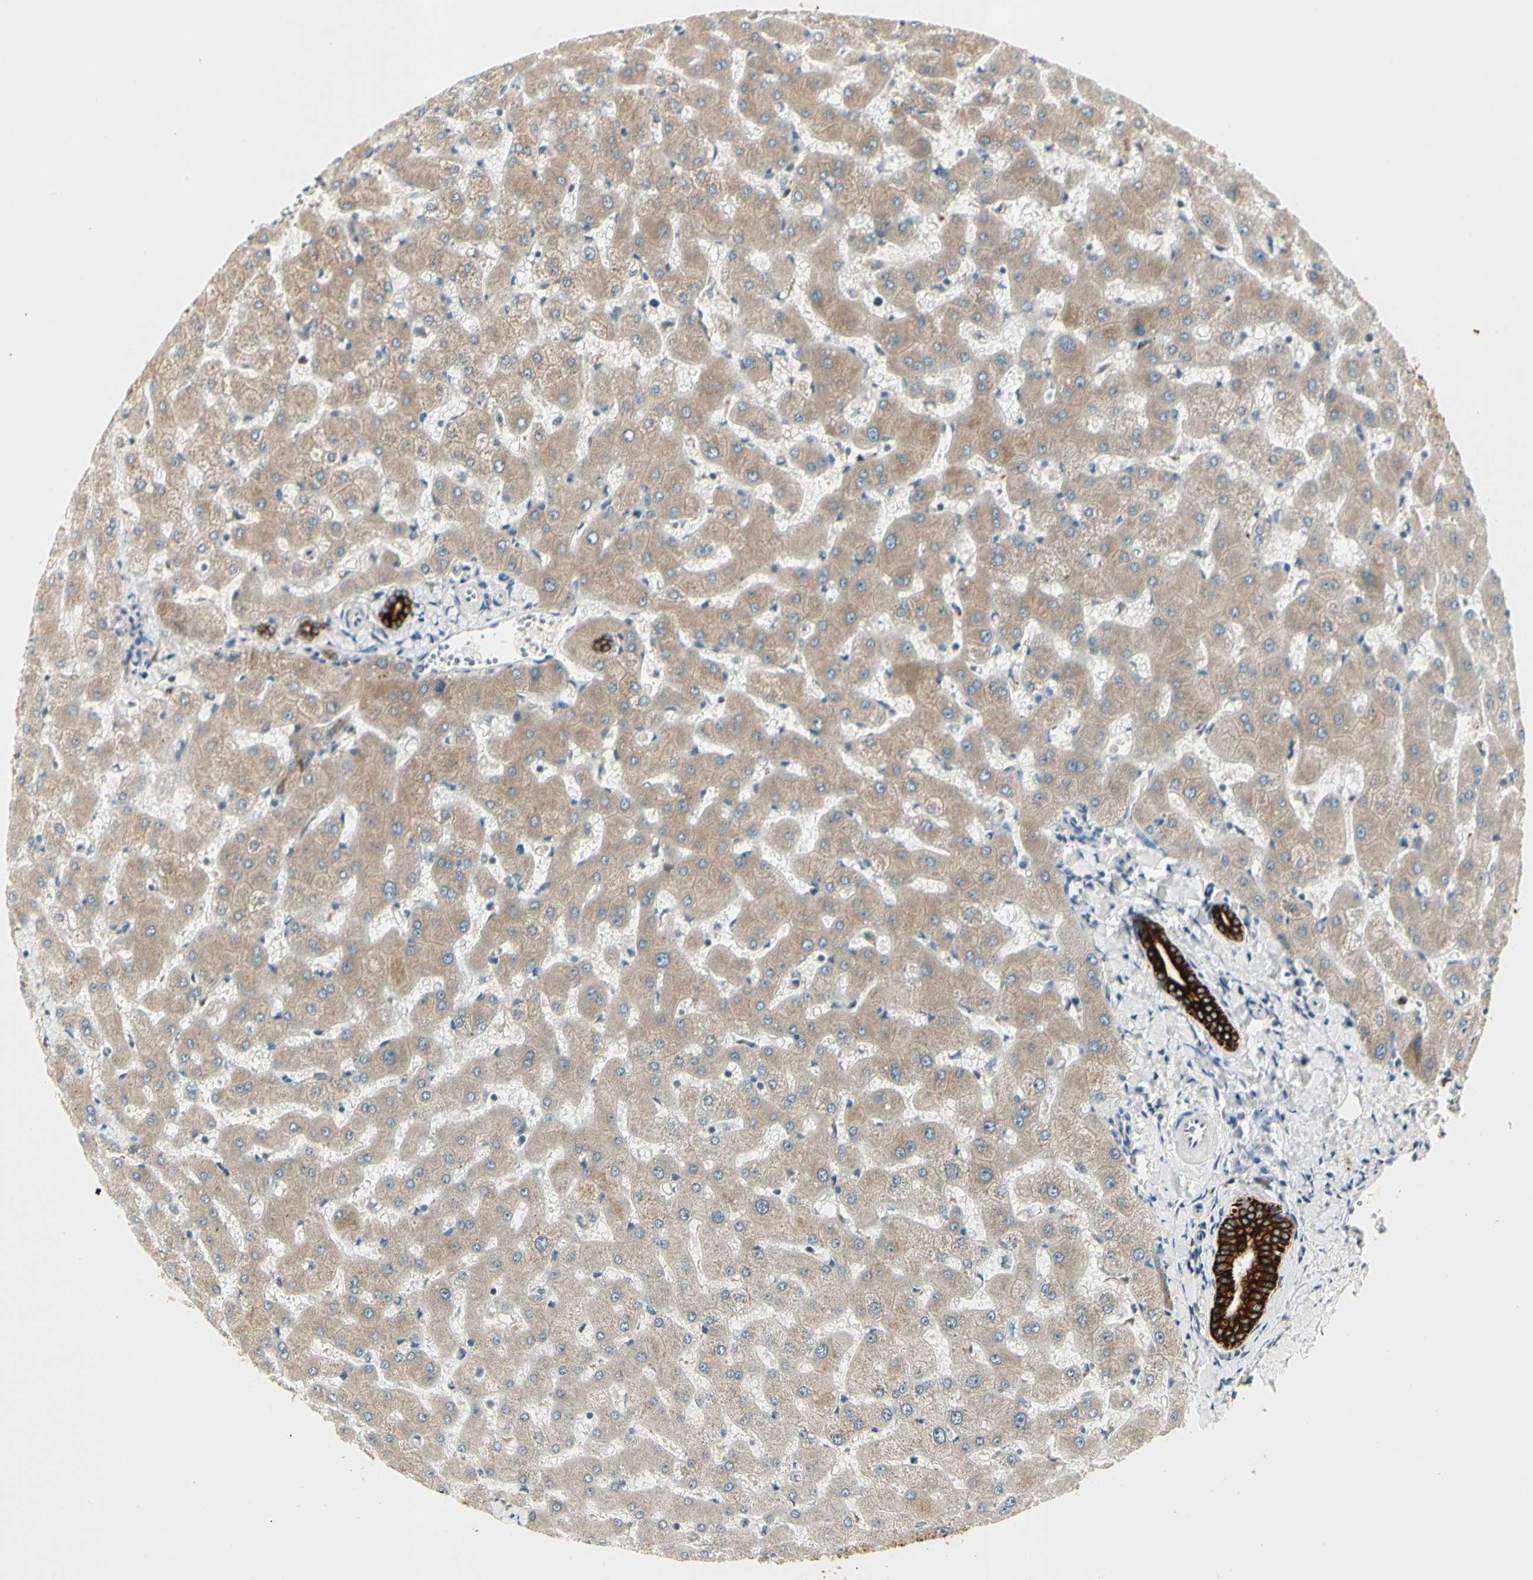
{"staining": {"intensity": "strong", "quantity": ">75%", "location": "cytoplasmic/membranous"}, "tissue": "liver", "cell_type": "Cholangiocytes", "image_type": "normal", "snomed": [{"axis": "morphology", "description": "Normal tissue, NOS"}, {"axis": "topography", "description": "Liver"}], "caption": "Brown immunohistochemical staining in unremarkable human liver reveals strong cytoplasmic/membranous expression in approximately >75% of cholangiocytes.", "gene": "SKIL", "patient": {"sex": "female", "age": 63}}